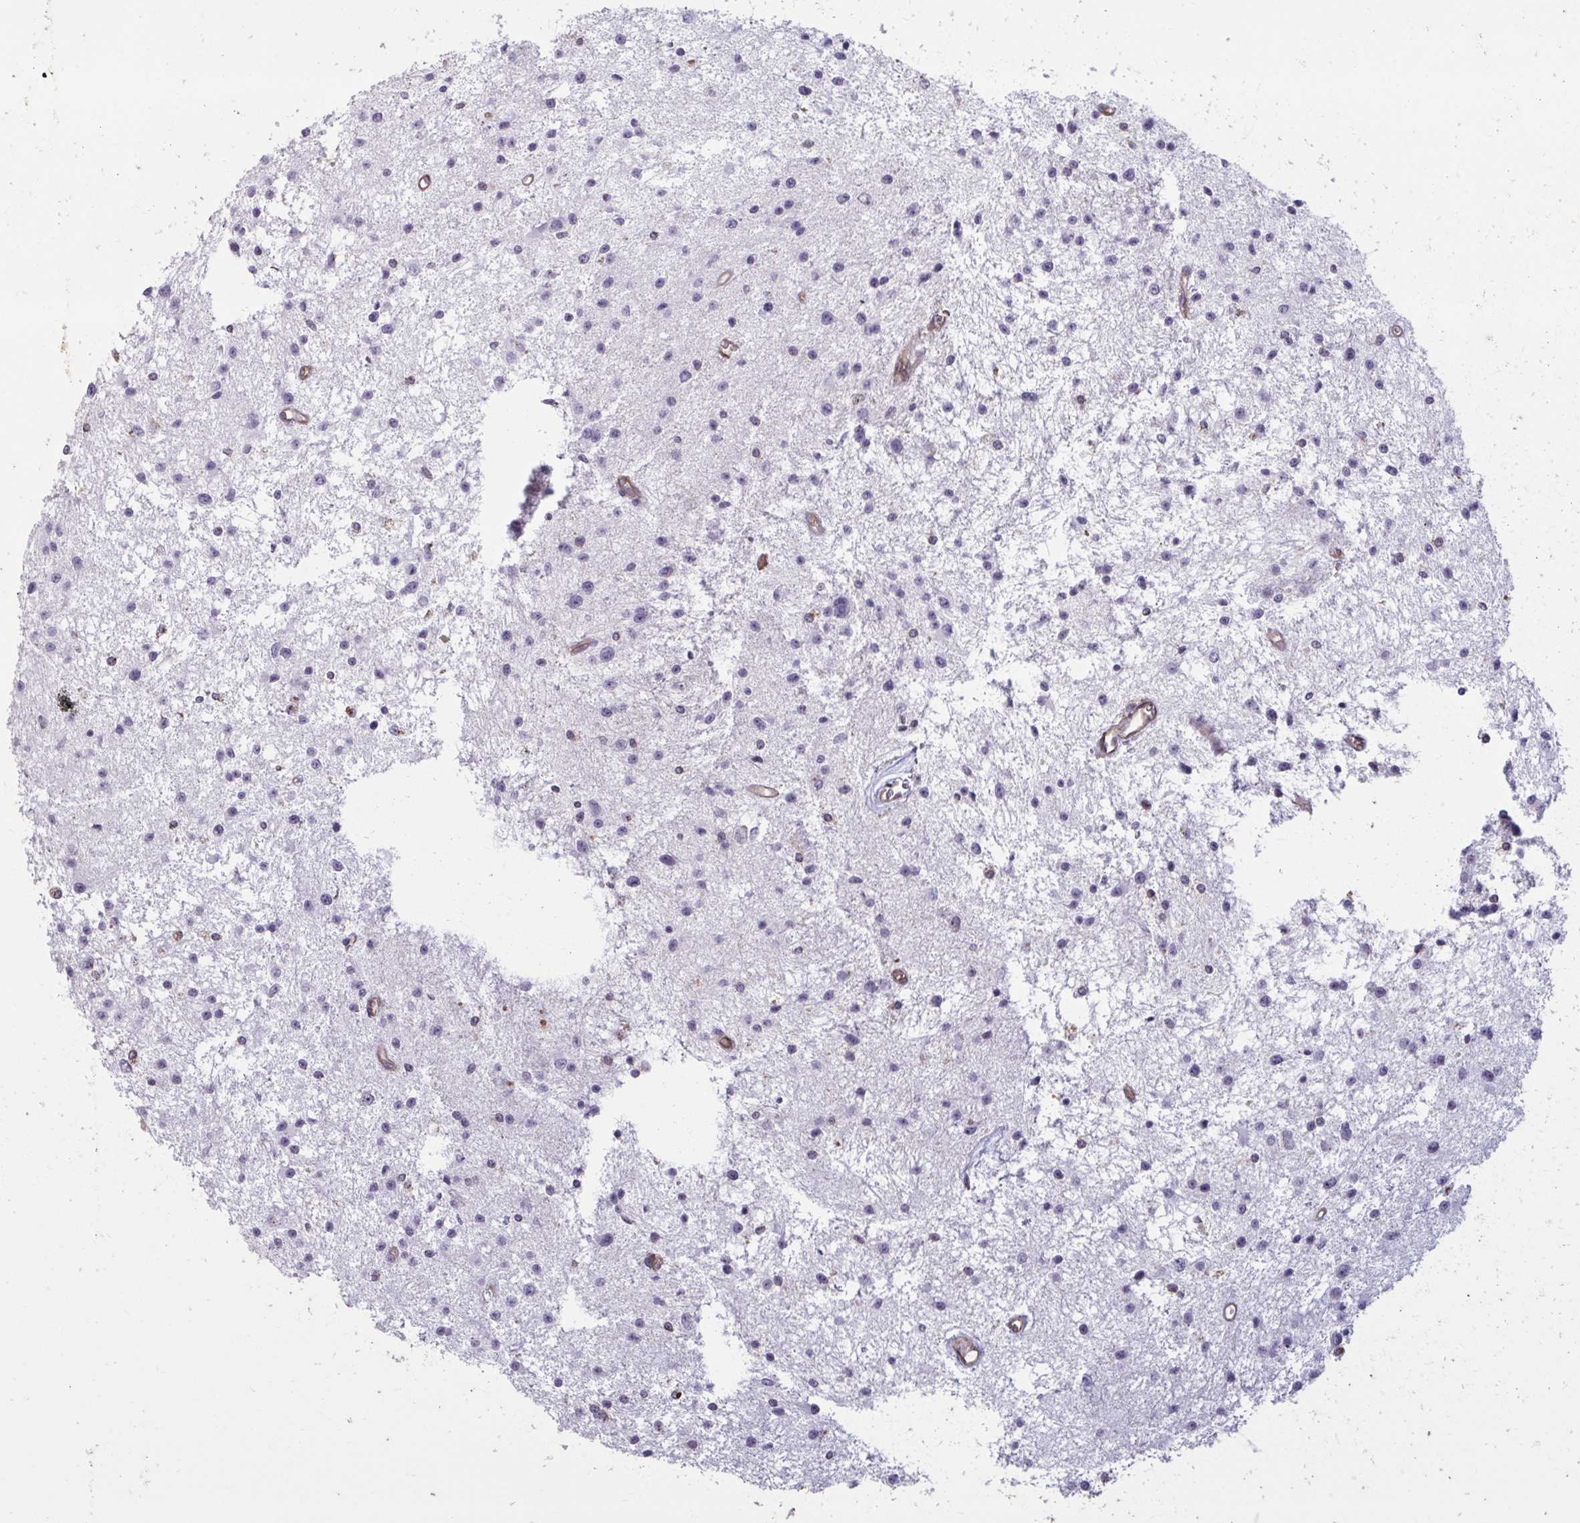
{"staining": {"intensity": "negative", "quantity": "none", "location": "none"}, "tissue": "glioma", "cell_type": "Tumor cells", "image_type": "cancer", "snomed": [{"axis": "morphology", "description": "Glioma, malignant, Low grade"}, {"axis": "topography", "description": "Brain"}], "caption": "IHC of glioma reveals no expression in tumor cells.", "gene": "TBC1D4", "patient": {"sex": "male", "age": 43}}